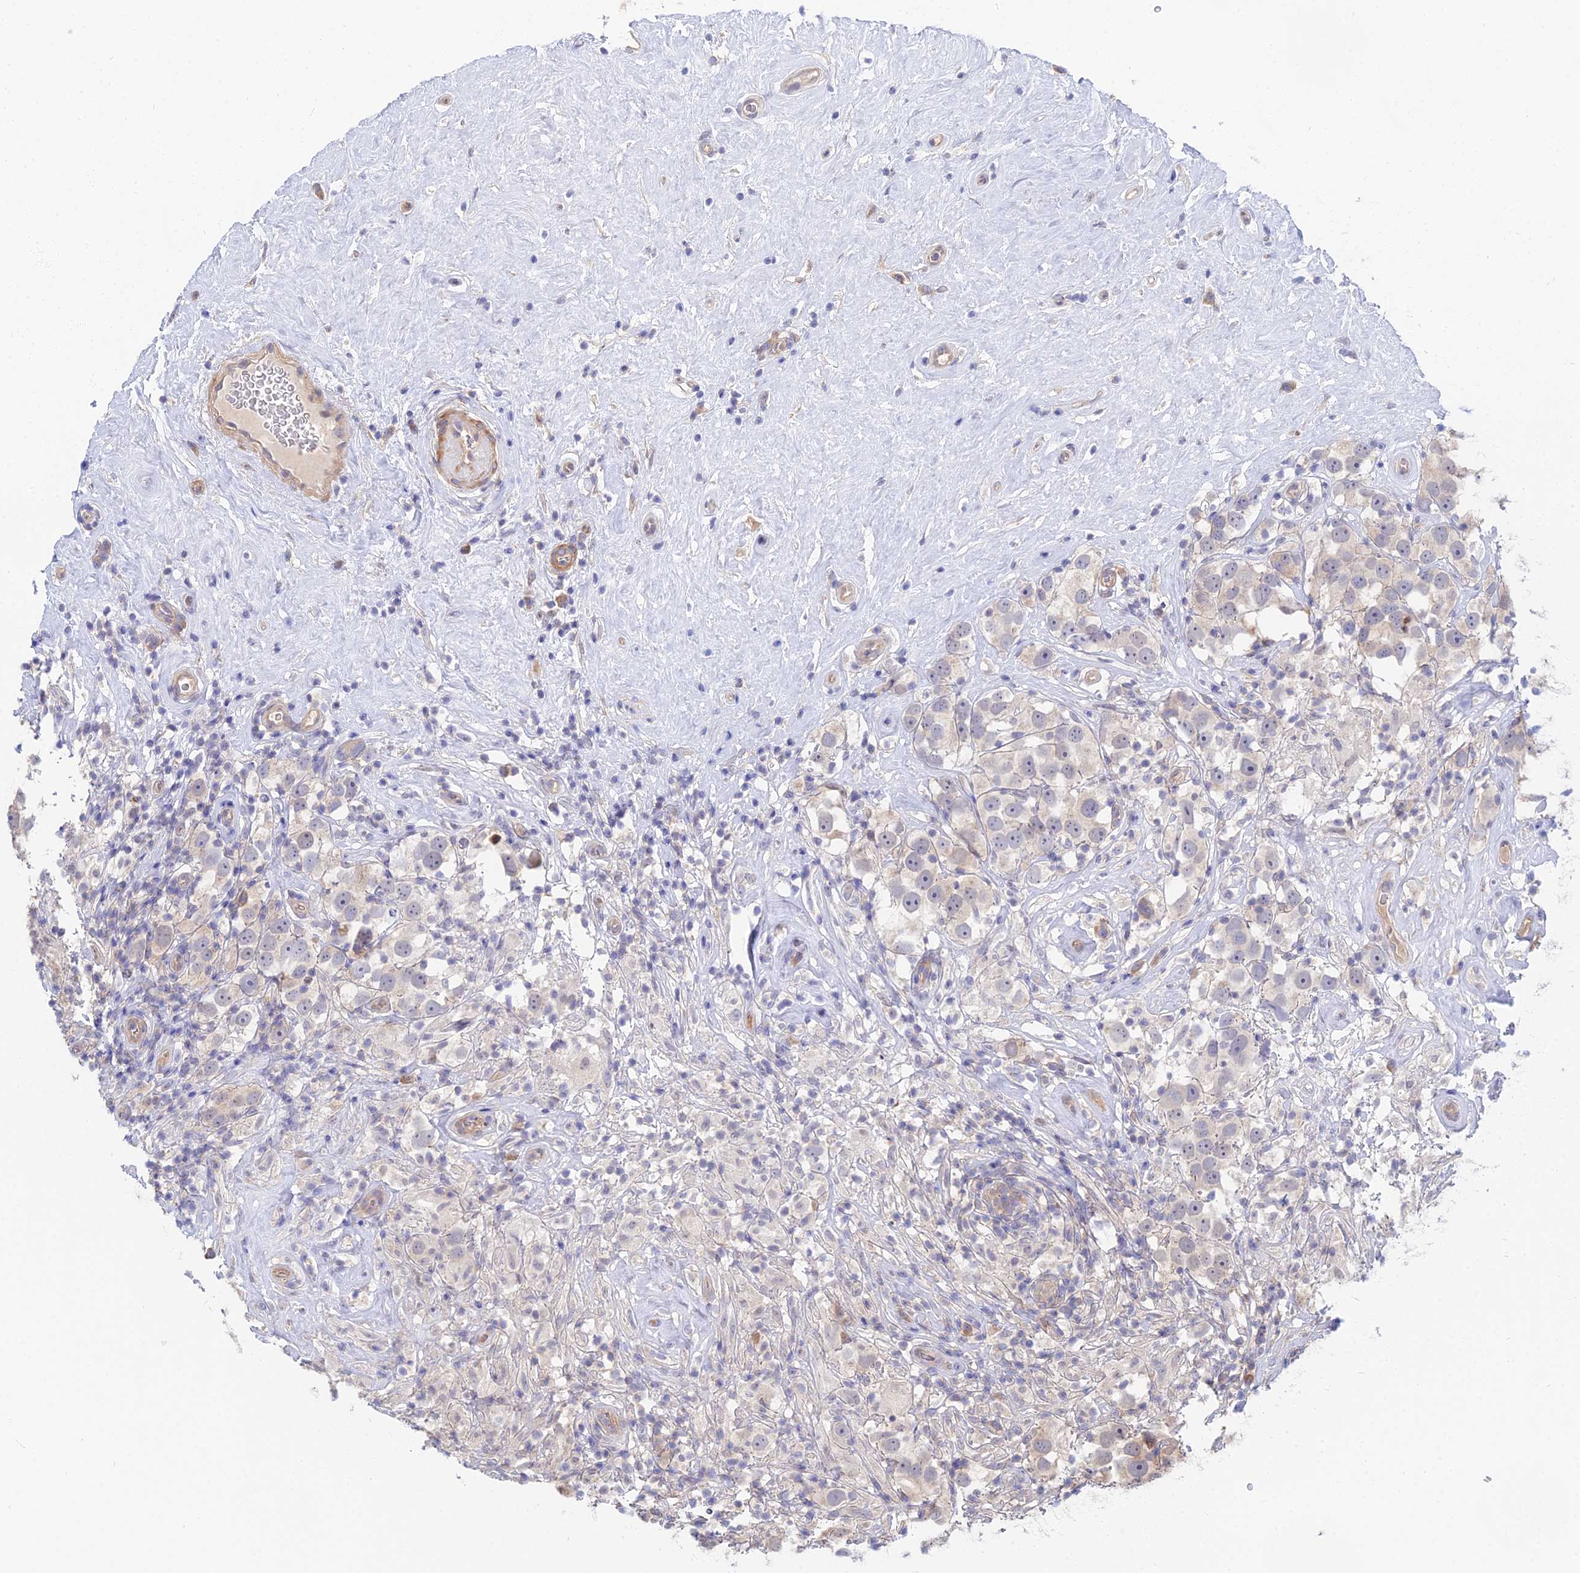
{"staining": {"intensity": "weak", "quantity": "<25%", "location": "cytoplasmic/membranous"}, "tissue": "testis cancer", "cell_type": "Tumor cells", "image_type": "cancer", "snomed": [{"axis": "morphology", "description": "Seminoma, NOS"}, {"axis": "topography", "description": "Testis"}], "caption": "An immunohistochemistry histopathology image of testis cancer (seminoma) is shown. There is no staining in tumor cells of testis cancer (seminoma). (Brightfield microscopy of DAB immunohistochemistry (IHC) at high magnification).", "gene": "DNAH14", "patient": {"sex": "male", "age": 49}}